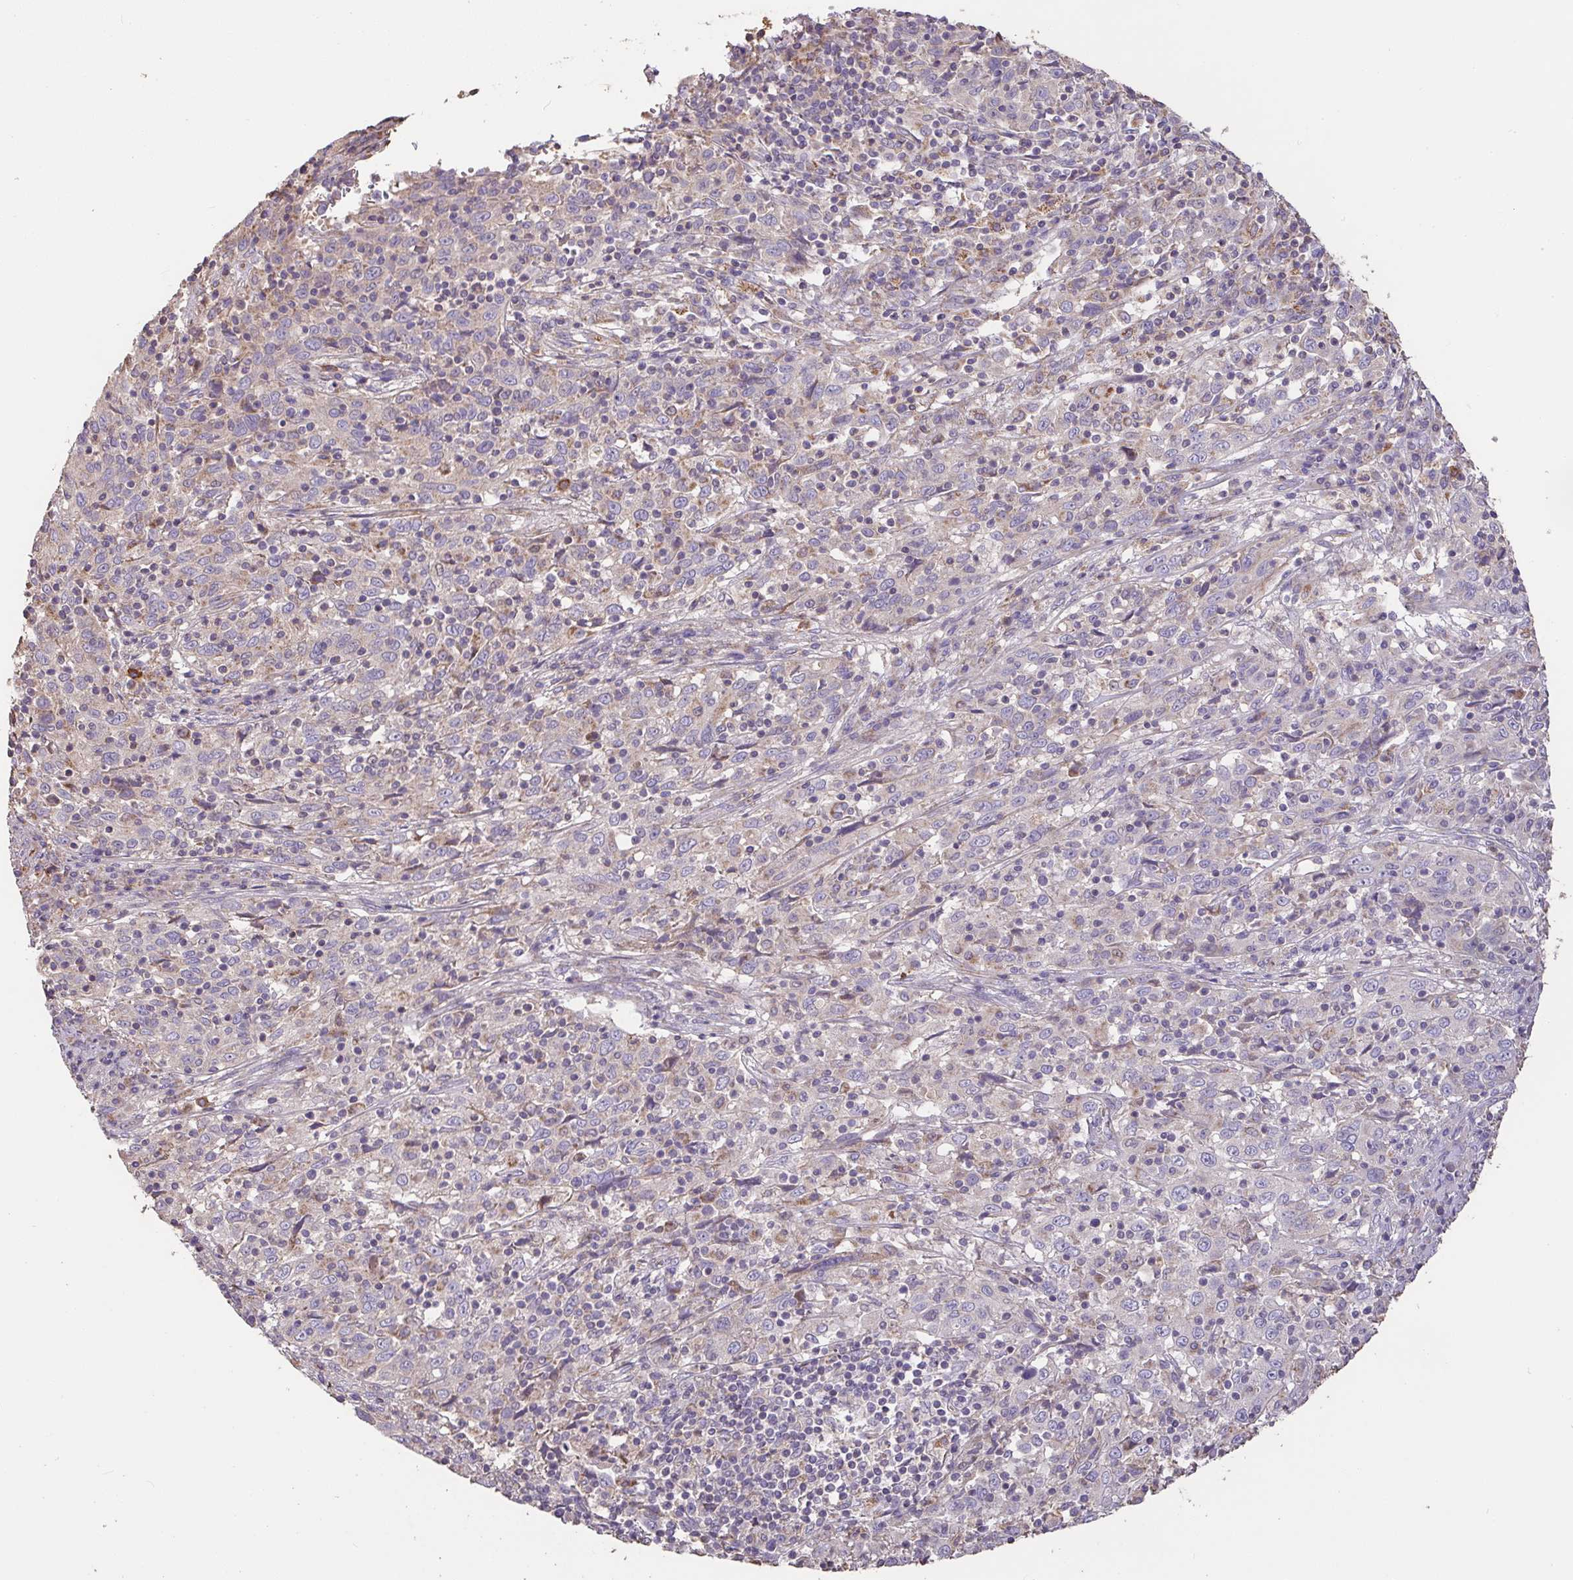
{"staining": {"intensity": "negative", "quantity": "none", "location": "none"}, "tissue": "cervical cancer", "cell_type": "Tumor cells", "image_type": "cancer", "snomed": [{"axis": "morphology", "description": "Squamous cell carcinoma, NOS"}, {"axis": "topography", "description": "Cervix"}], "caption": "Cervical cancer (squamous cell carcinoma) stained for a protein using immunohistochemistry (IHC) exhibits no staining tumor cells.", "gene": "FCER1A", "patient": {"sex": "female", "age": 46}}